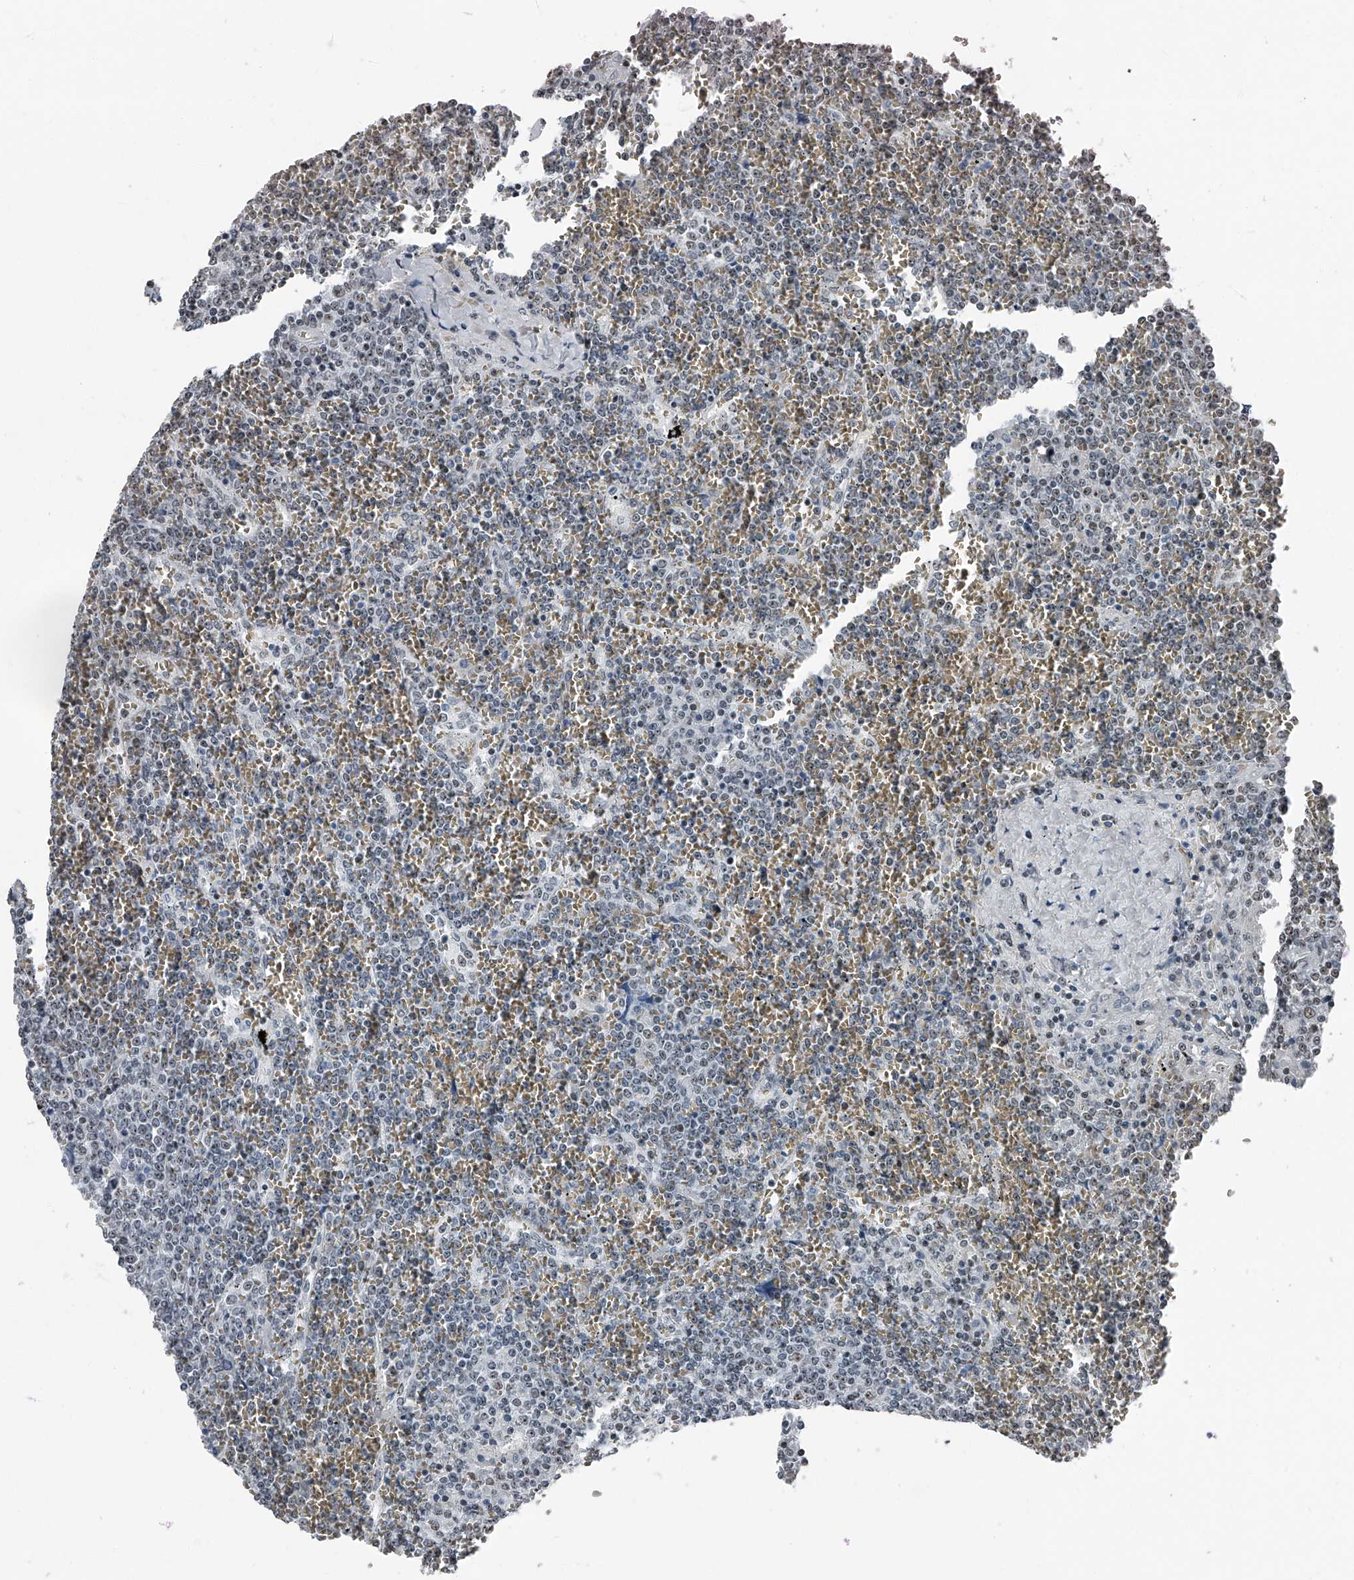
{"staining": {"intensity": "negative", "quantity": "none", "location": "none"}, "tissue": "lymphoma", "cell_type": "Tumor cells", "image_type": "cancer", "snomed": [{"axis": "morphology", "description": "Malignant lymphoma, non-Hodgkin's type, Low grade"}, {"axis": "topography", "description": "Spleen"}], "caption": "Photomicrograph shows no protein positivity in tumor cells of low-grade malignant lymphoma, non-Hodgkin's type tissue.", "gene": "TCOF1", "patient": {"sex": "female", "age": 19}}